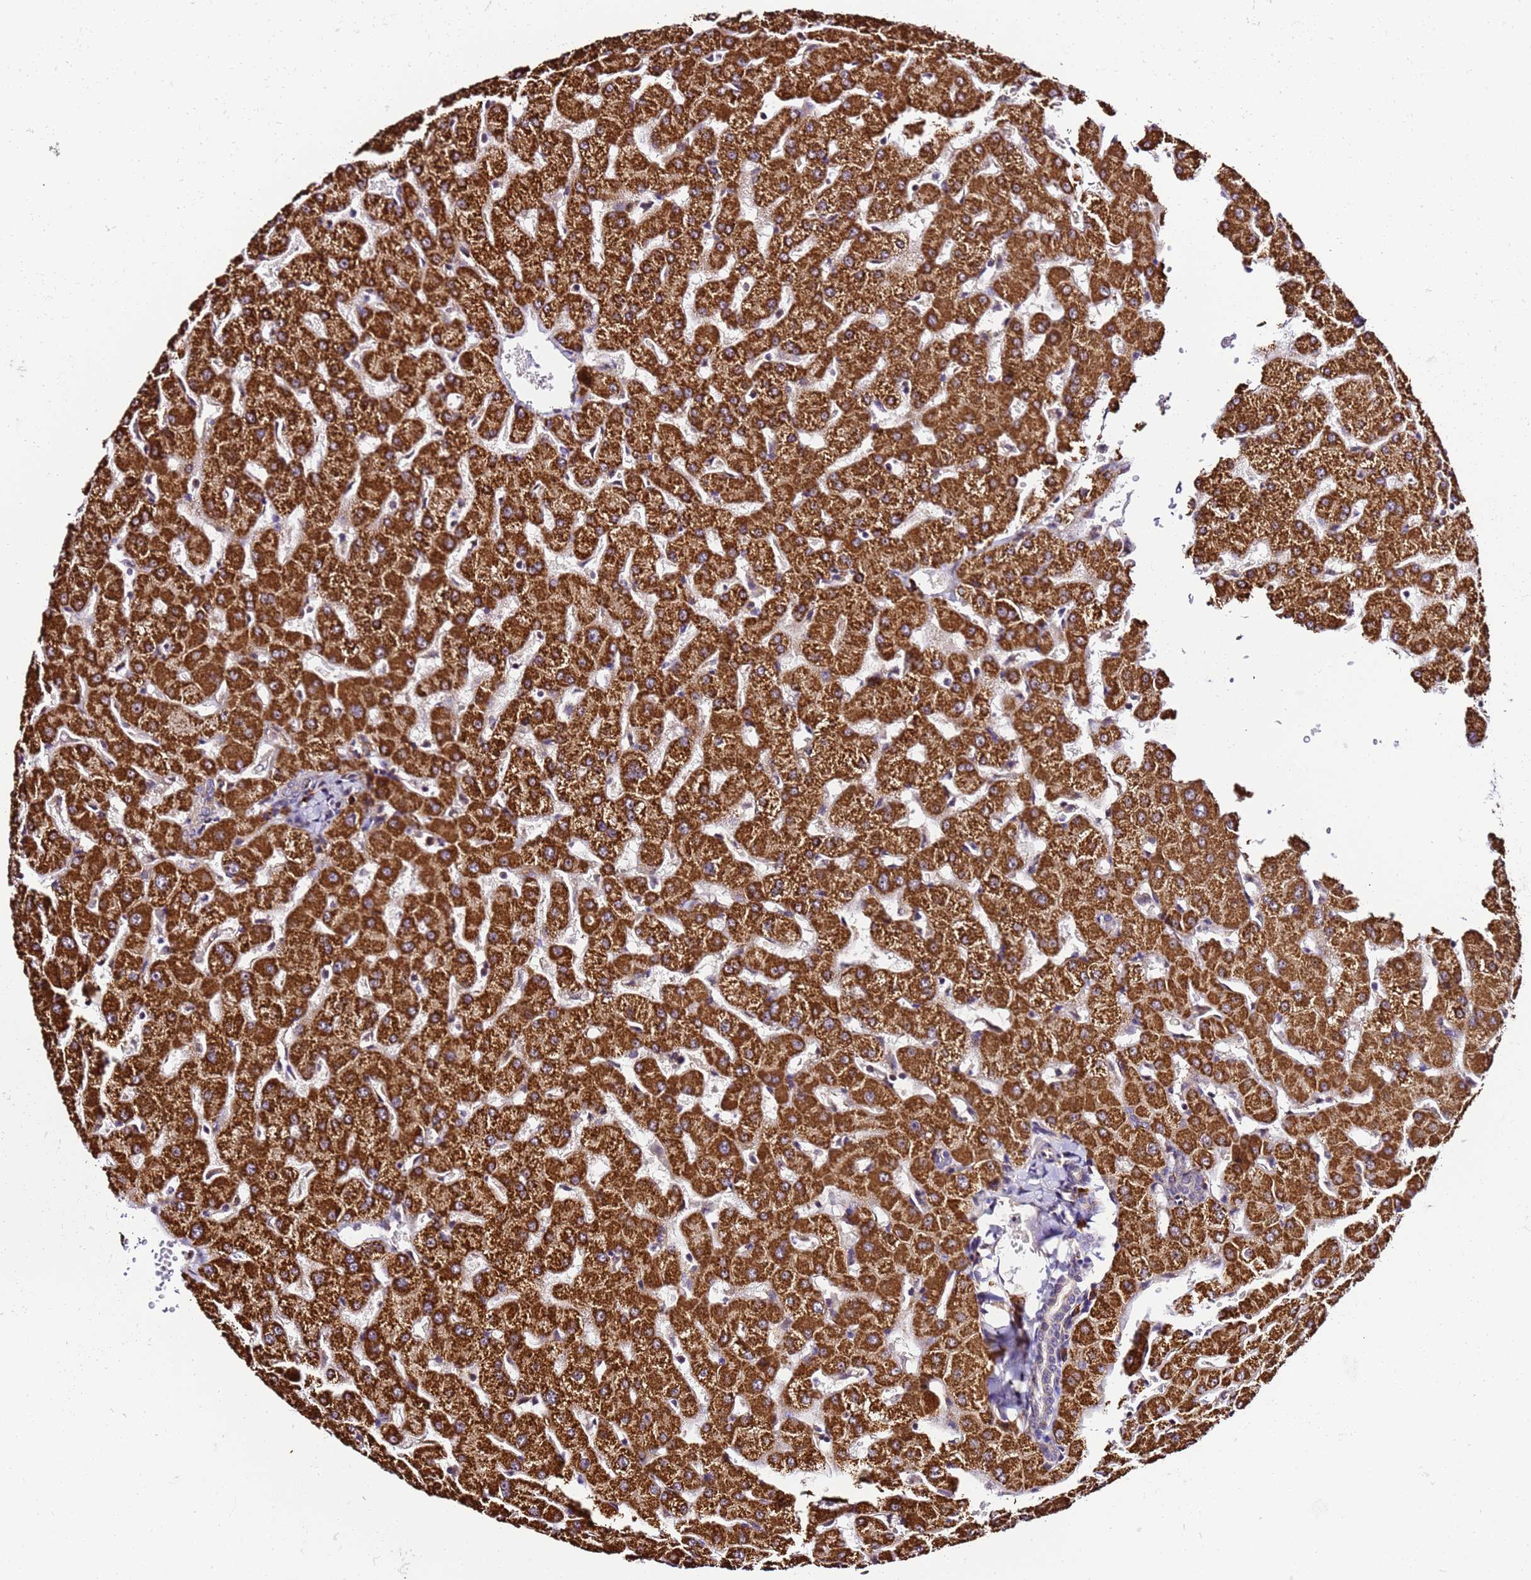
{"staining": {"intensity": "negative", "quantity": "none", "location": "none"}, "tissue": "liver", "cell_type": "Cholangiocytes", "image_type": "normal", "snomed": [{"axis": "morphology", "description": "Normal tissue, NOS"}, {"axis": "topography", "description": "Liver"}], "caption": "High power microscopy image of an immunohistochemistry histopathology image of unremarkable liver, revealing no significant expression in cholangiocytes. The staining was performed using DAB to visualize the protein expression in brown, while the nuclei were stained in blue with hematoxylin (Magnification: 20x).", "gene": "SLX4IP", "patient": {"sex": "female", "age": 63}}